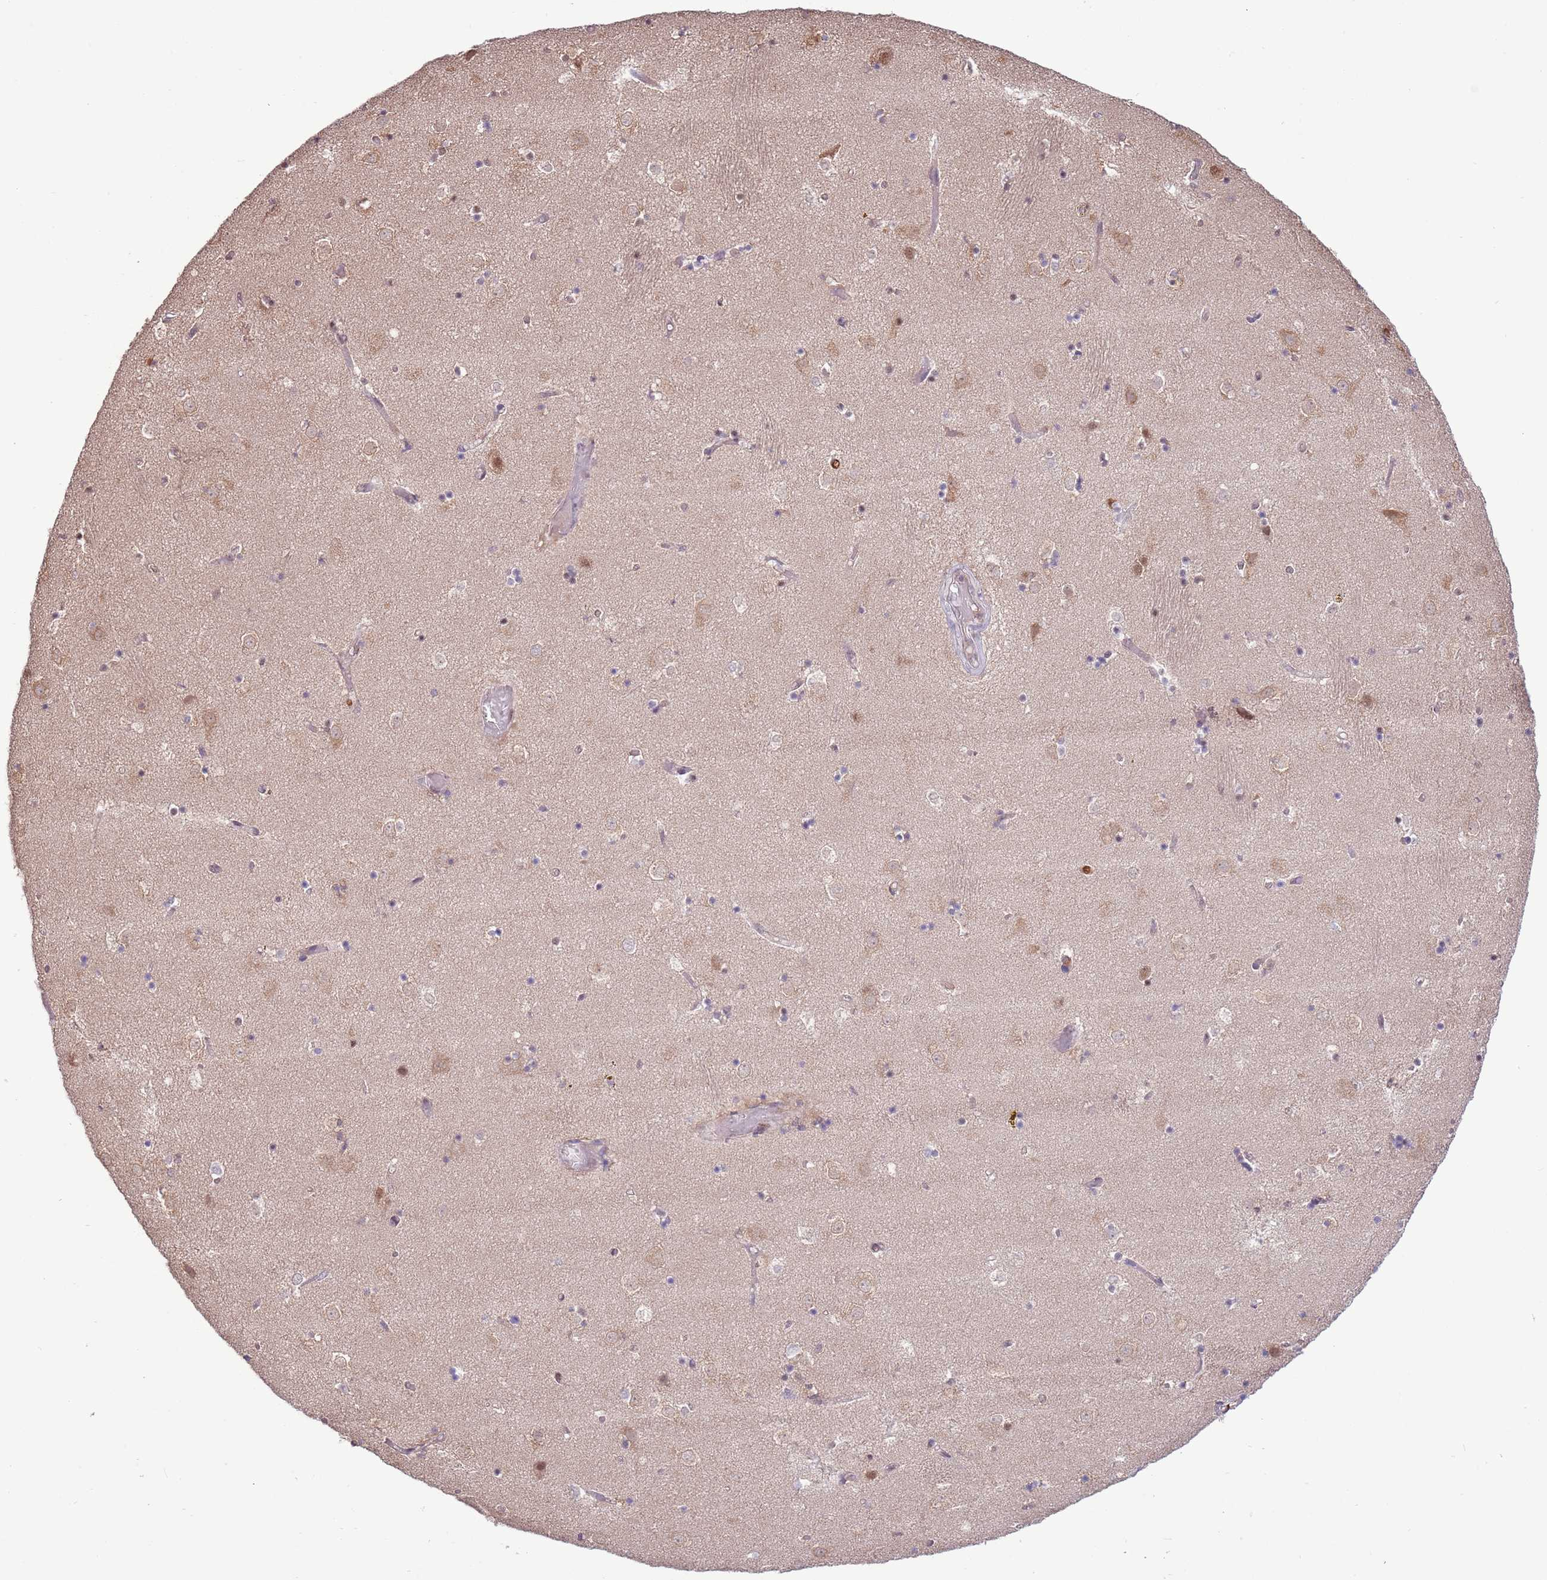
{"staining": {"intensity": "moderate", "quantity": "<25%", "location": "nuclear"}, "tissue": "caudate", "cell_type": "Glial cells", "image_type": "normal", "snomed": [{"axis": "morphology", "description": "Normal tissue, NOS"}, {"axis": "topography", "description": "Lateral ventricle wall"}], "caption": "Protein expression analysis of normal human caudate reveals moderate nuclear staining in about <25% of glial cells. The staining is performed using DAB (3,3'-diaminobenzidine) brown chromogen to label protein expression. The nuclei are counter-stained blue using hematoxylin.", "gene": "AMIGO1", "patient": {"sex": "female", "age": 52}}